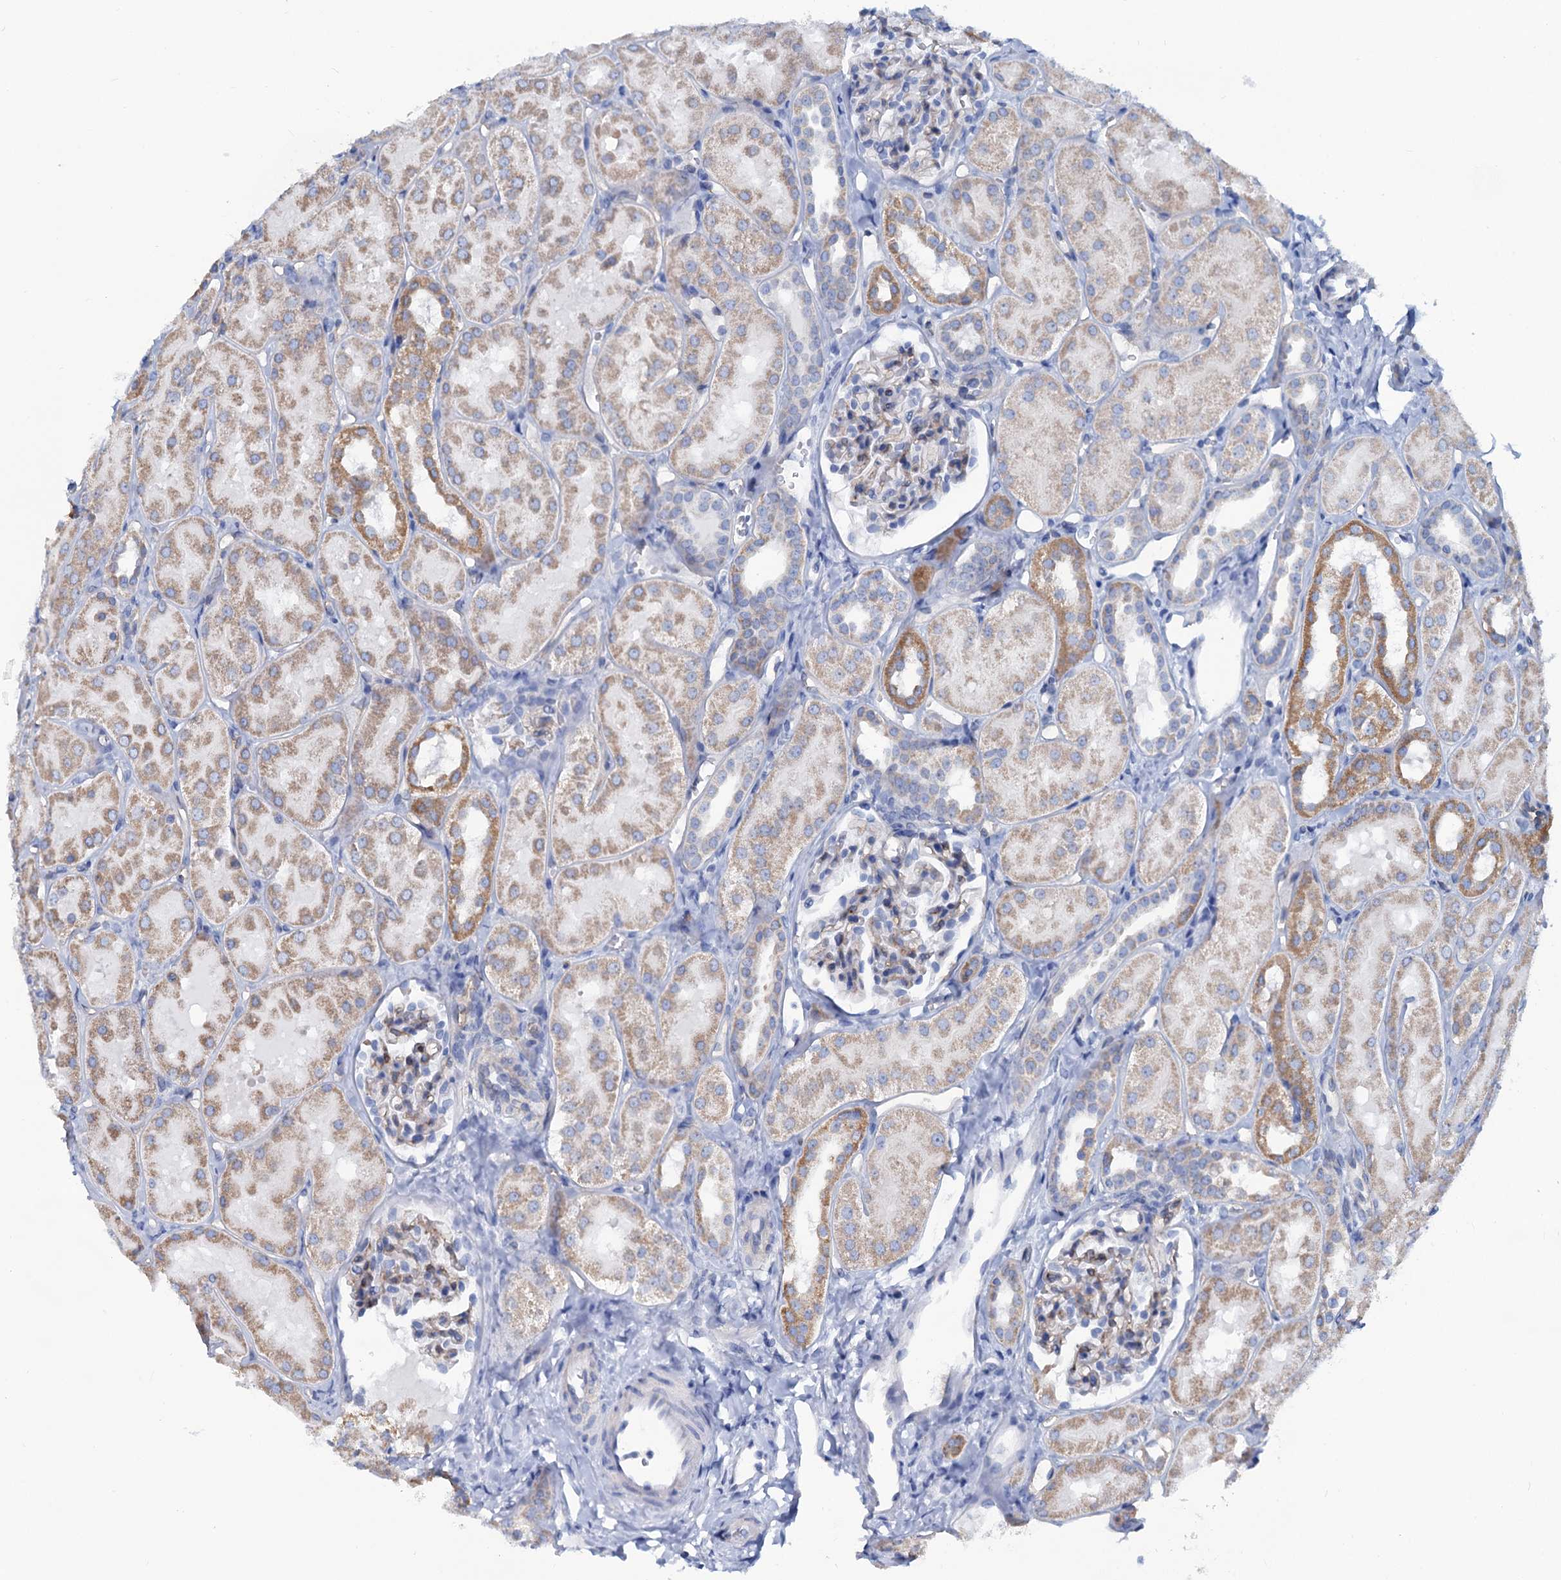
{"staining": {"intensity": "weak", "quantity": "25%-75%", "location": "cytoplasmic/membranous"}, "tissue": "kidney", "cell_type": "Cells in glomeruli", "image_type": "normal", "snomed": [{"axis": "morphology", "description": "Normal tissue, NOS"}, {"axis": "topography", "description": "Kidney"}, {"axis": "topography", "description": "Urinary bladder"}], "caption": "A brown stain highlights weak cytoplasmic/membranous expression of a protein in cells in glomeruli of unremarkable kidney. Using DAB (brown) and hematoxylin (blue) stains, captured at high magnification using brightfield microscopy.", "gene": "SLC1A3", "patient": {"sex": "male", "age": 16}}